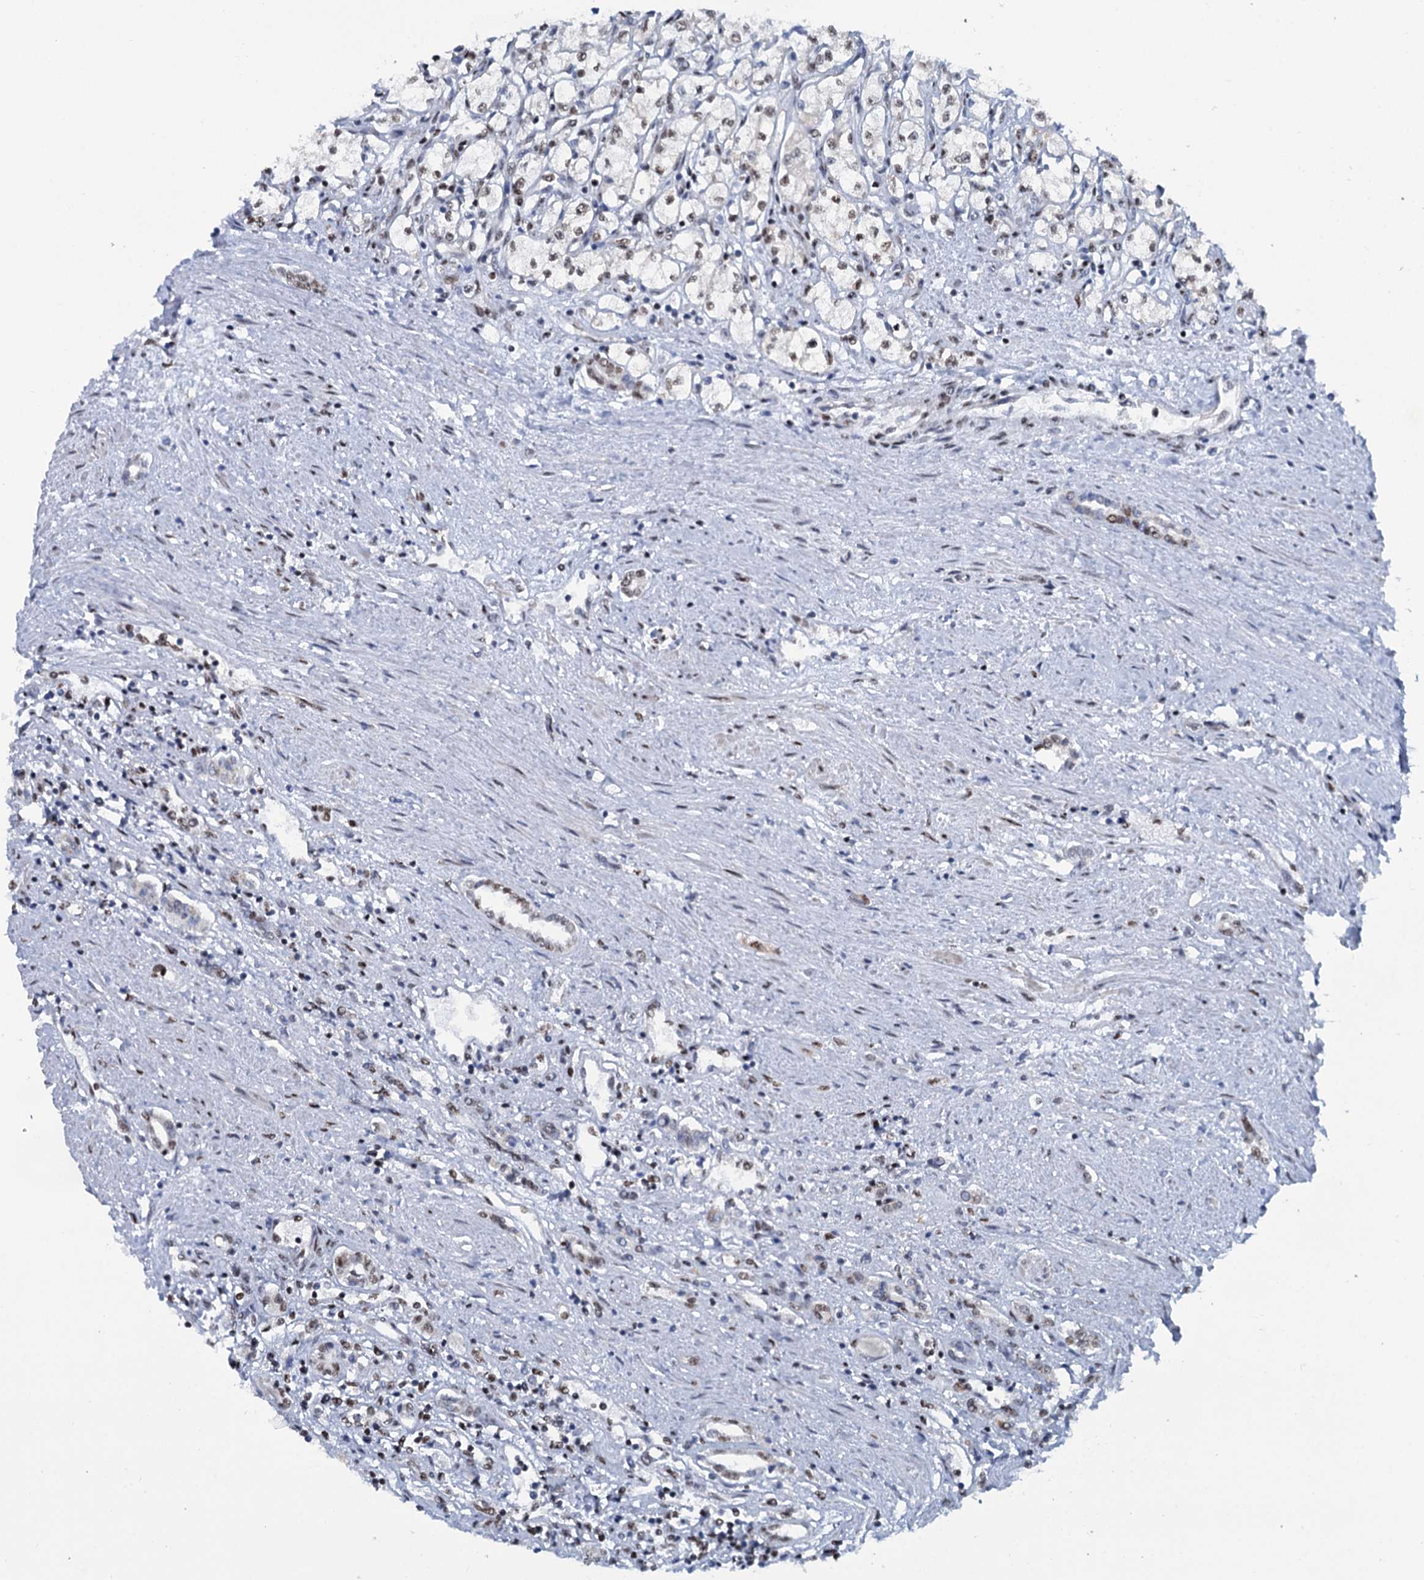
{"staining": {"intensity": "weak", "quantity": "25%-75%", "location": "nuclear"}, "tissue": "renal cancer", "cell_type": "Tumor cells", "image_type": "cancer", "snomed": [{"axis": "morphology", "description": "Adenocarcinoma, NOS"}, {"axis": "topography", "description": "Kidney"}], "caption": "The micrograph reveals immunohistochemical staining of renal adenocarcinoma. There is weak nuclear positivity is identified in approximately 25%-75% of tumor cells.", "gene": "SREK1", "patient": {"sex": "male", "age": 59}}